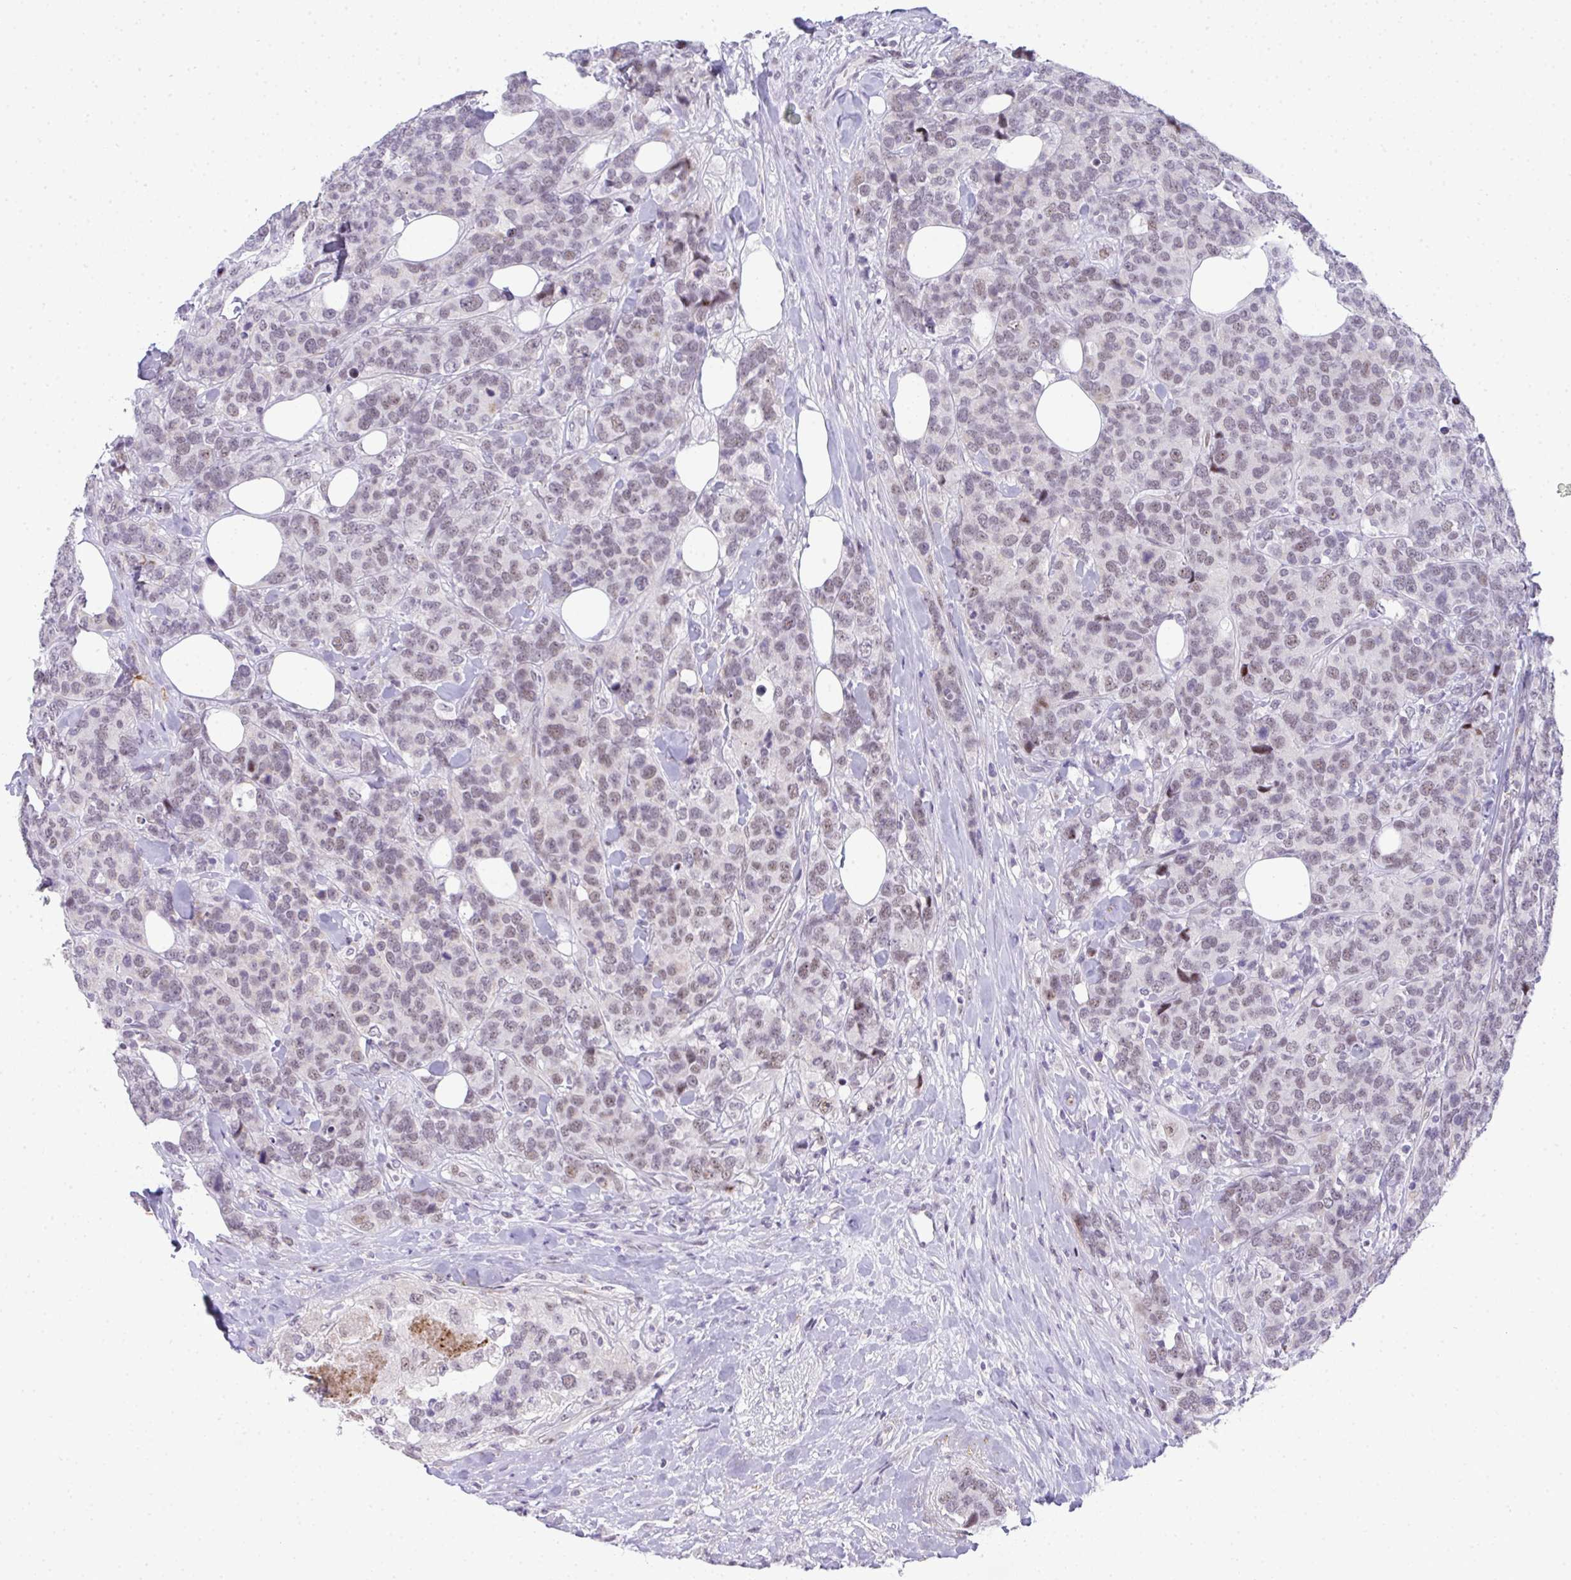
{"staining": {"intensity": "weak", "quantity": "<25%", "location": "nuclear"}, "tissue": "breast cancer", "cell_type": "Tumor cells", "image_type": "cancer", "snomed": [{"axis": "morphology", "description": "Lobular carcinoma"}, {"axis": "topography", "description": "Breast"}], "caption": "Breast cancer (lobular carcinoma) stained for a protein using immunohistochemistry exhibits no expression tumor cells.", "gene": "TNMD", "patient": {"sex": "female", "age": 59}}